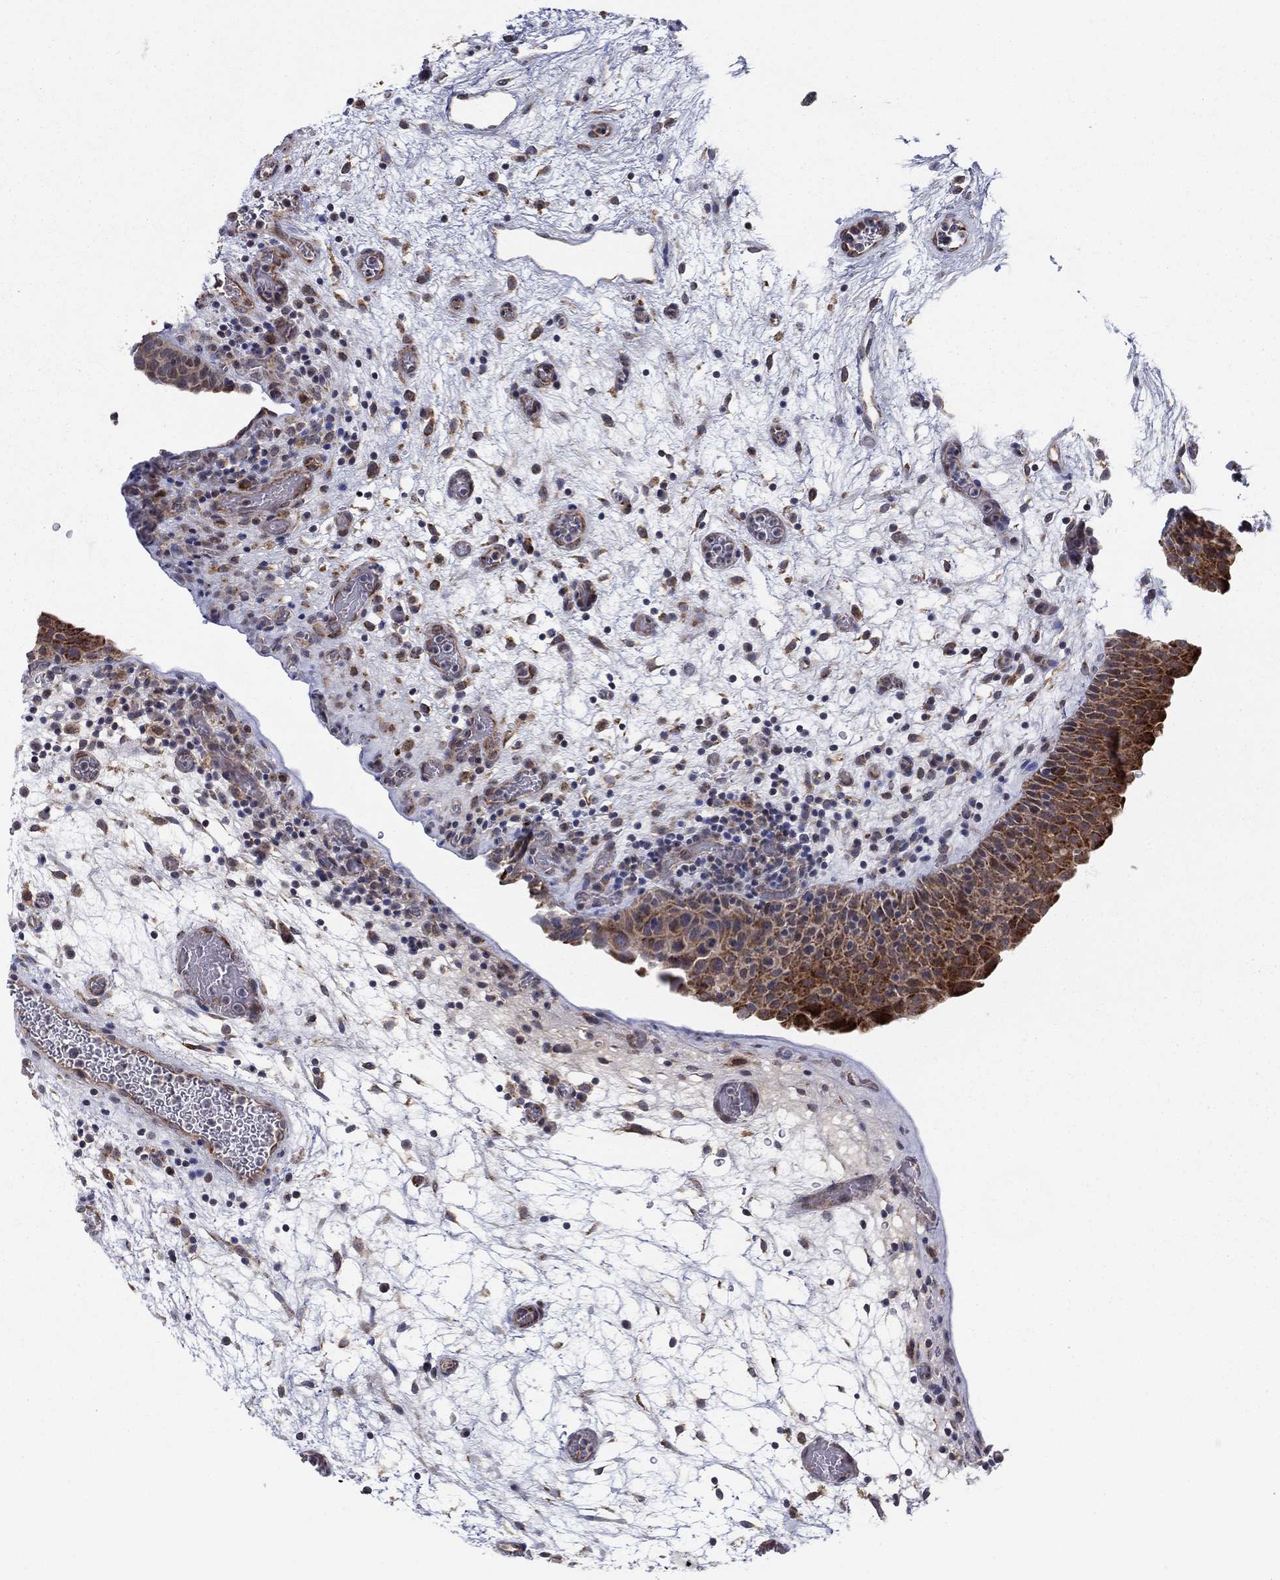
{"staining": {"intensity": "strong", "quantity": "25%-75%", "location": "cytoplasmic/membranous"}, "tissue": "urinary bladder", "cell_type": "Urothelial cells", "image_type": "normal", "snomed": [{"axis": "morphology", "description": "Normal tissue, NOS"}, {"axis": "topography", "description": "Urinary bladder"}], "caption": "The micrograph reveals staining of normal urinary bladder, revealing strong cytoplasmic/membranous protein positivity (brown color) within urothelial cells.", "gene": "ZNF395", "patient": {"sex": "male", "age": 37}}